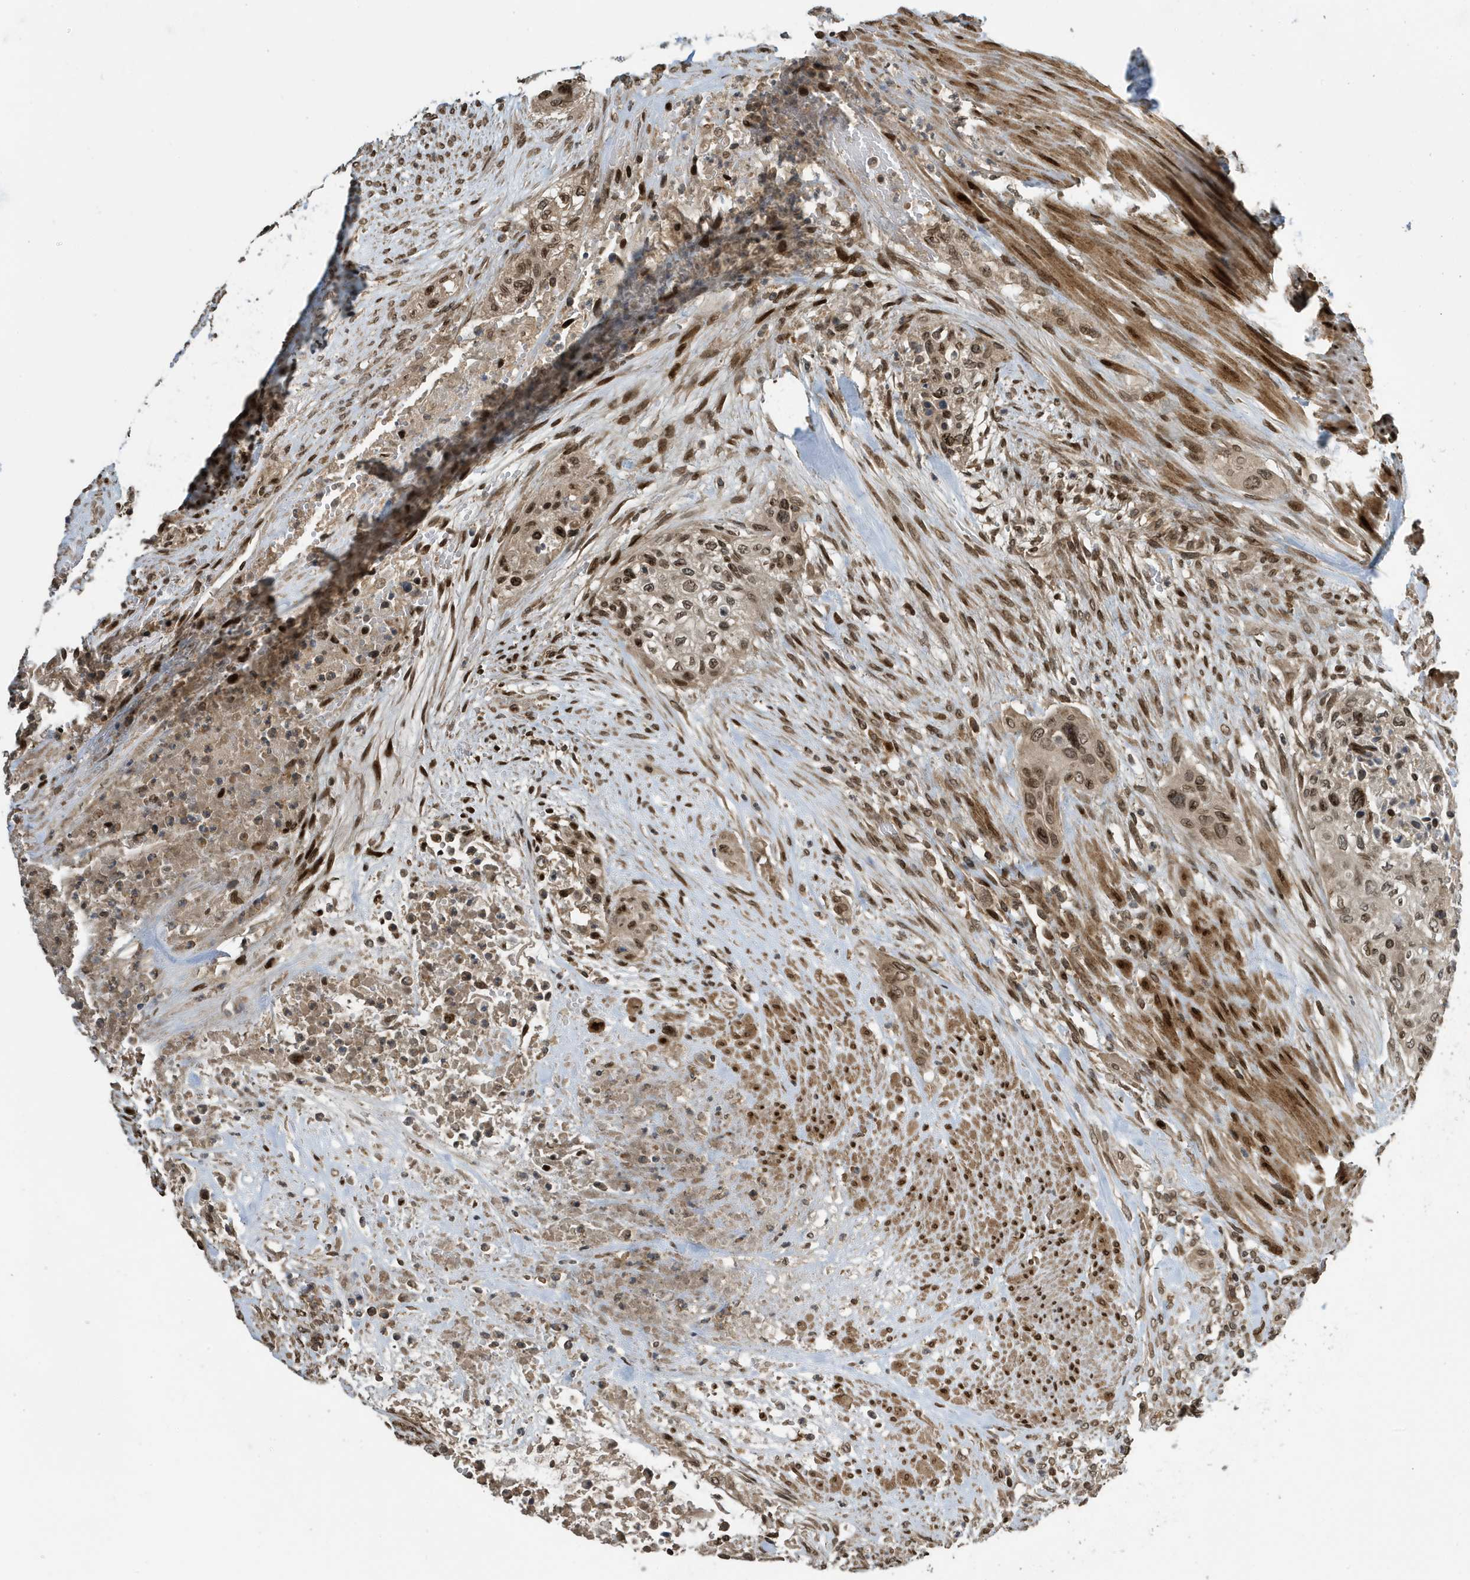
{"staining": {"intensity": "moderate", "quantity": ">75%", "location": "nuclear"}, "tissue": "urothelial cancer", "cell_type": "Tumor cells", "image_type": "cancer", "snomed": [{"axis": "morphology", "description": "Urothelial carcinoma, High grade"}, {"axis": "topography", "description": "Urinary bladder"}], "caption": "High-magnification brightfield microscopy of urothelial carcinoma (high-grade) stained with DAB (brown) and counterstained with hematoxylin (blue). tumor cells exhibit moderate nuclear positivity is present in approximately>75% of cells.", "gene": "DUSP18", "patient": {"sex": "male", "age": 35}}